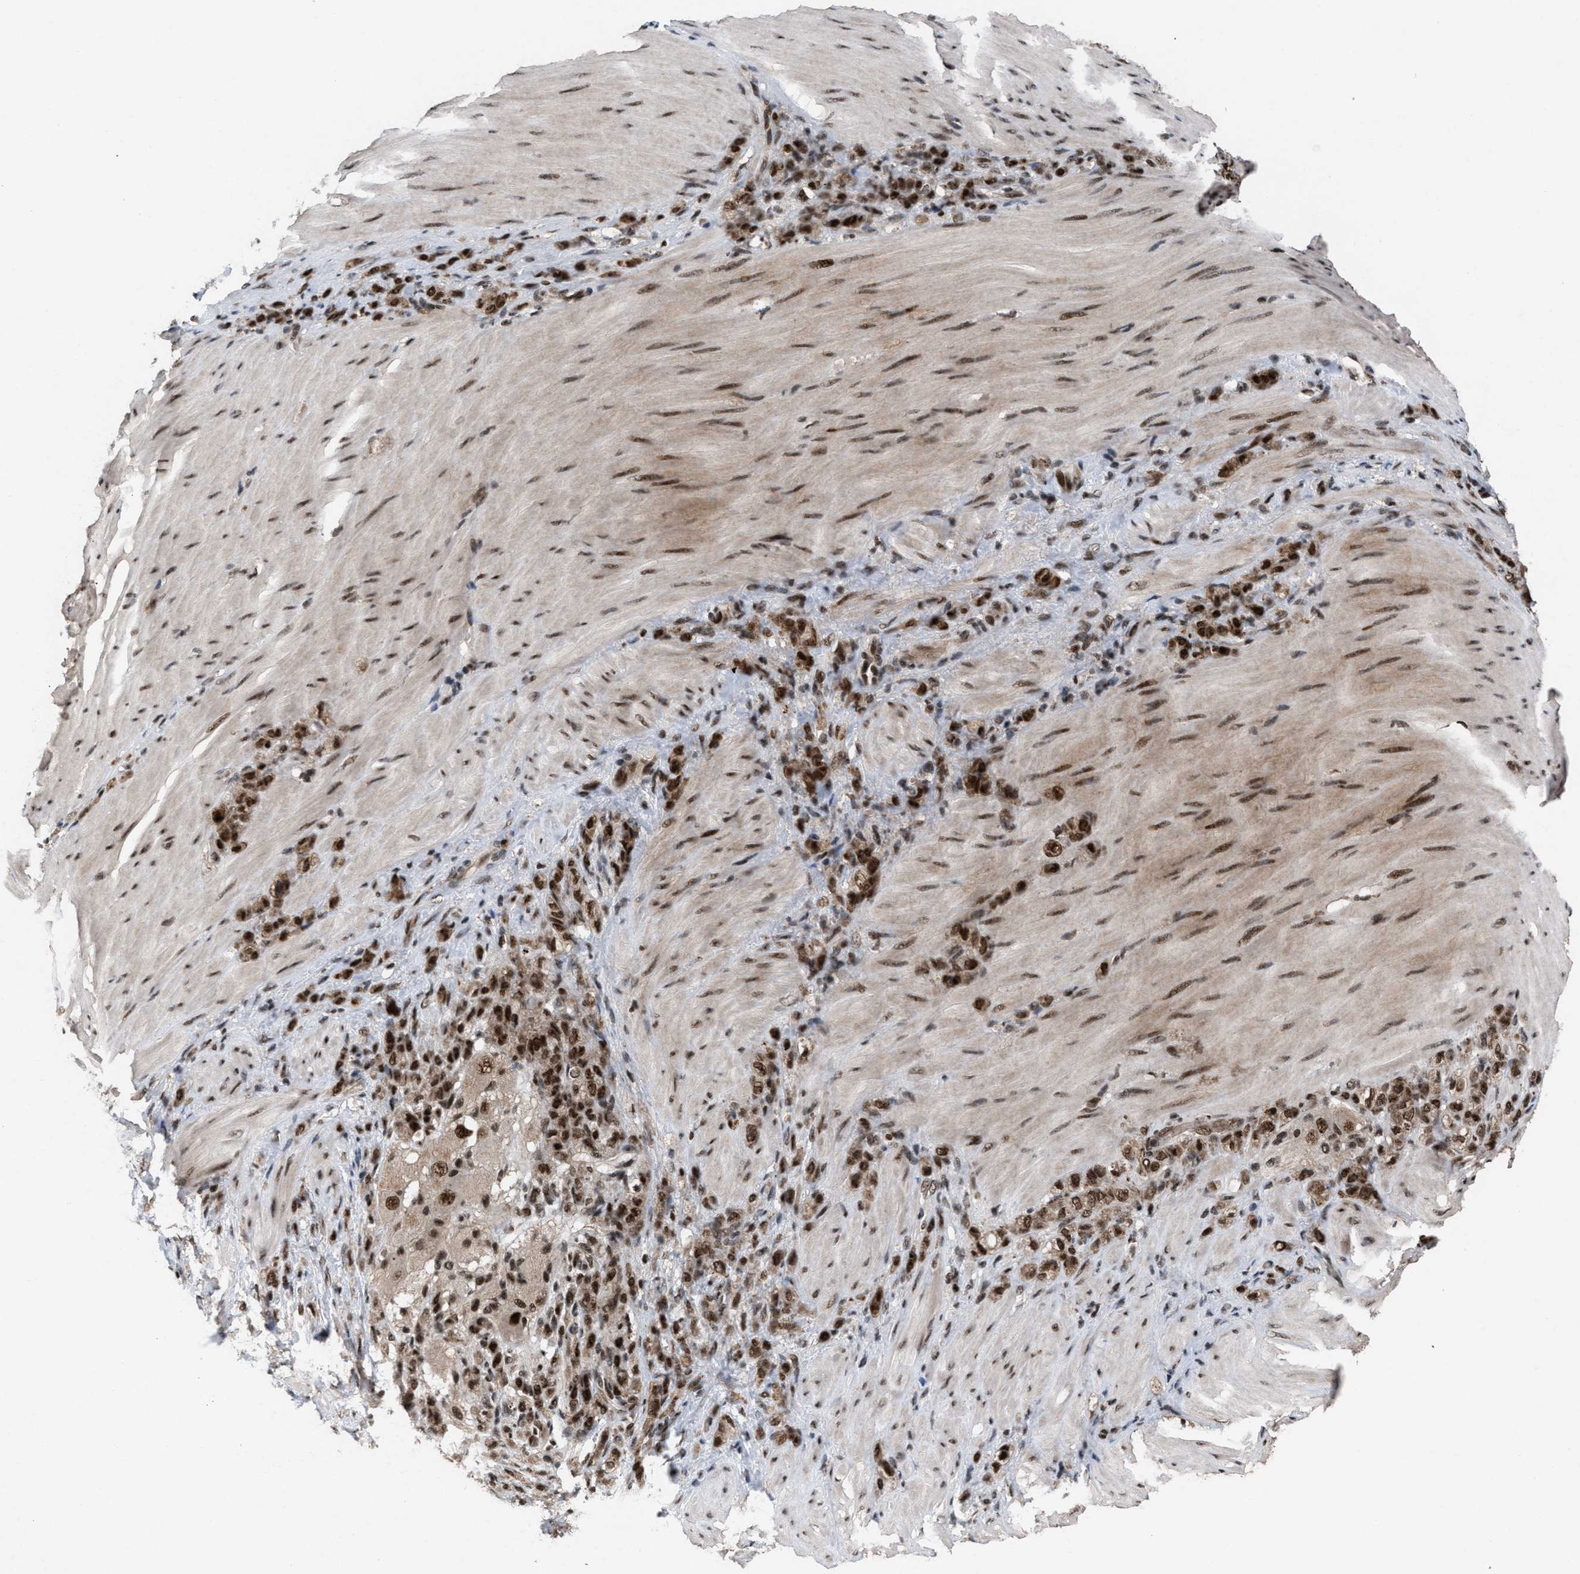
{"staining": {"intensity": "strong", "quantity": ">75%", "location": "cytoplasmic/membranous,nuclear"}, "tissue": "stomach cancer", "cell_type": "Tumor cells", "image_type": "cancer", "snomed": [{"axis": "morphology", "description": "Normal tissue, NOS"}, {"axis": "morphology", "description": "Adenocarcinoma, NOS"}, {"axis": "topography", "description": "Stomach"}], "caption": "A brown stain labels strong cytoplasmic/membranous and nuclear positivity of a protein in stomach cancer (adenocarcinoma) tumor cells.", "gene": "PRPF4", "patient": {"sex": "male", "age": 82}}